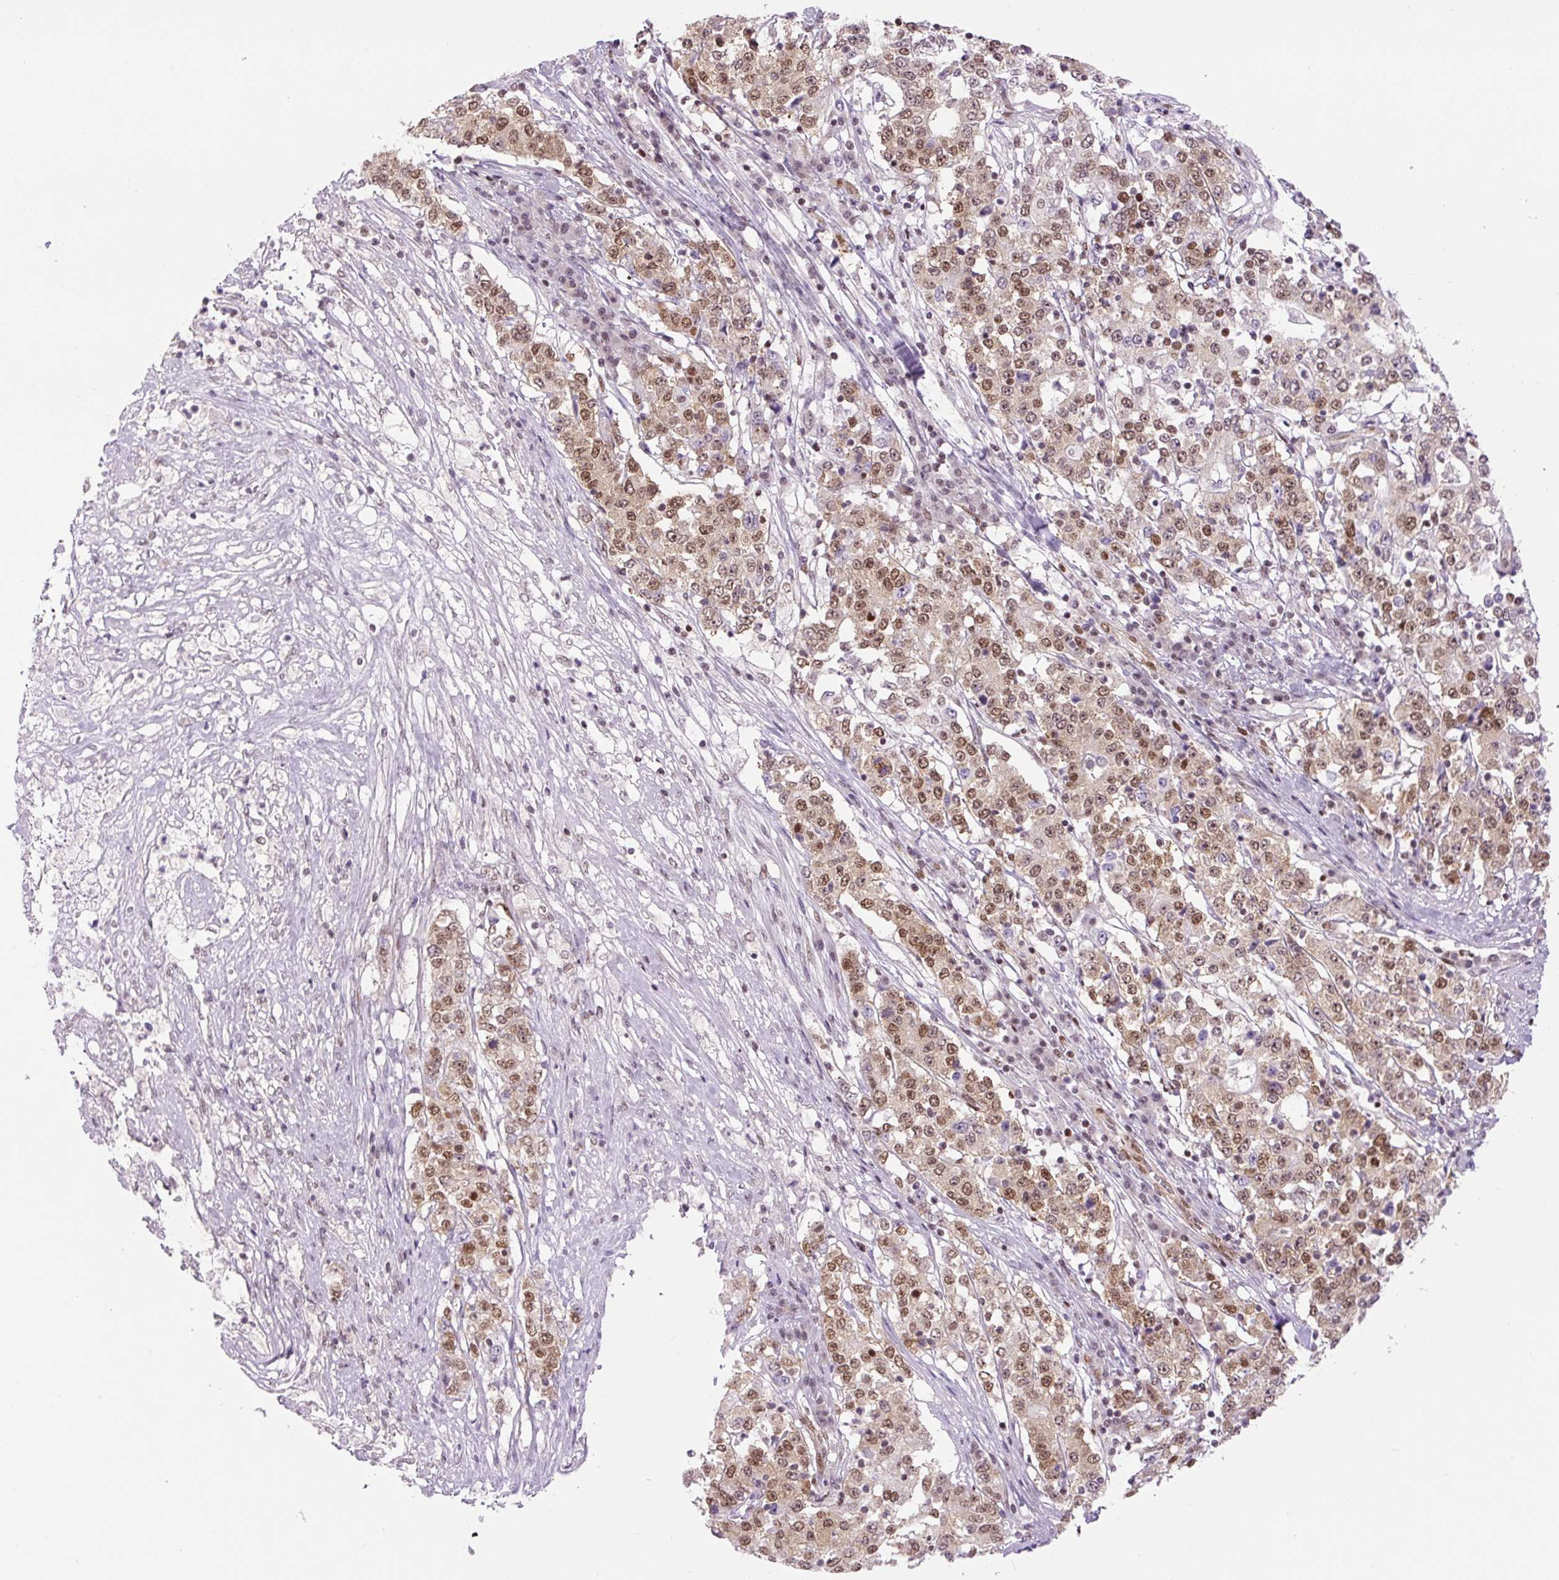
{"staining": {"intensity": "moderate", "quantity": ">75%", "location": "nuclear"}, "tissue": "stomach cancer", "cell_type": "Tumor cells", "image_type": "cancer", "snomed": [{"axis": "morphology", "description": "Adenocarcinoma, NOS"}, {"axis": "topography", "description": "Stomach"}], "caption": "High-magnification brightfield microscopy of adenocarcinoma (stomach) stained with DAB (3,3'-diaminobenzidine) (brown) and counterstained with hematoxylin (blue). tumor cells exhibit moderate nuclear positivity is appreciated in approximately>75% of cells. Ihc stains the protein of interest in brown and the nuclei are stained blue.", "gene": "FUS", "patient": {"sex": "male", "age": 59}}